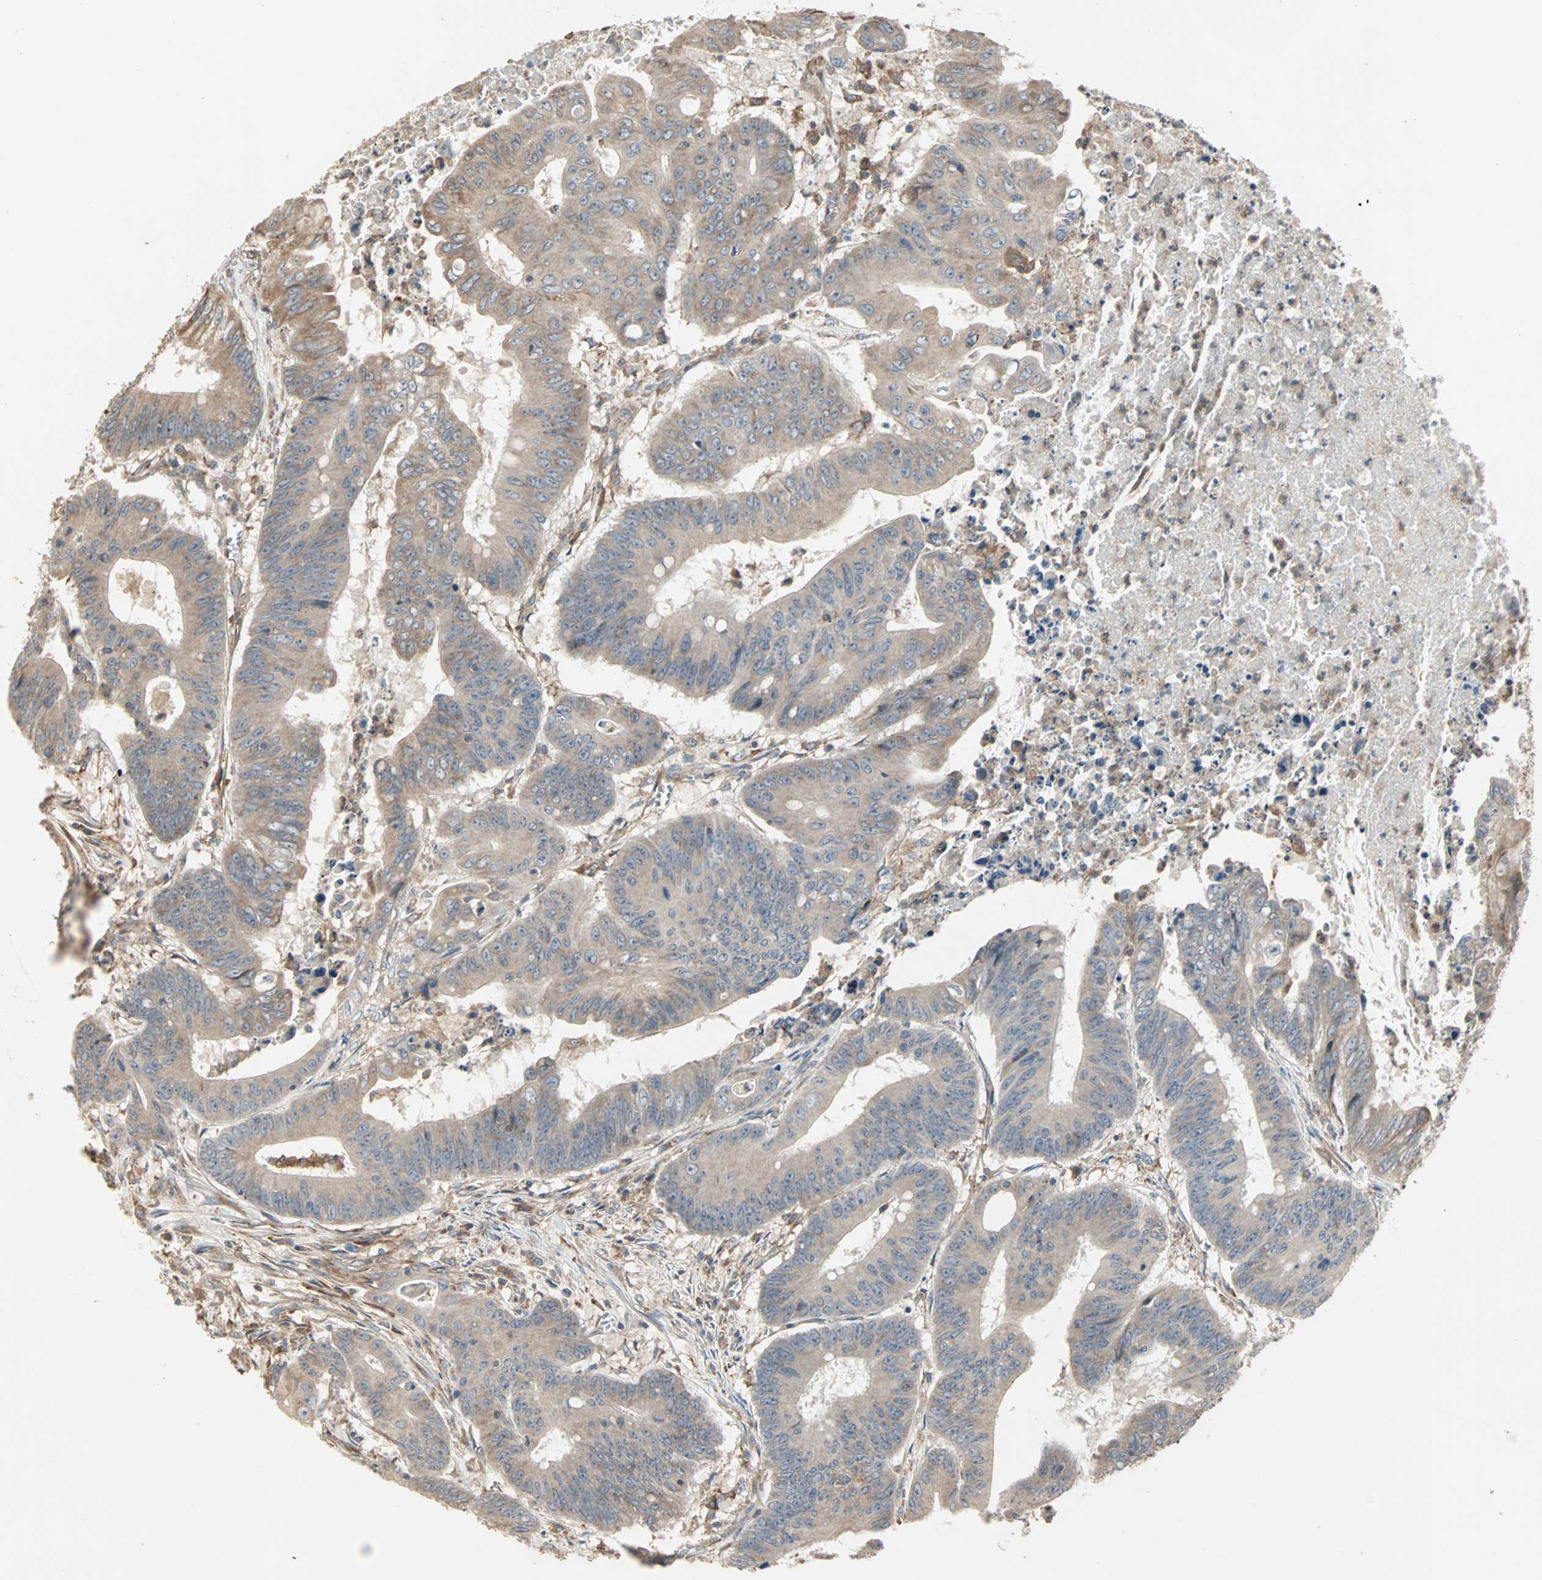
{"staining": {"intensity": "weak", "quantity": ">75%", "location": "cytoplasmic/membranous"}, "tissue": "colorectal cancer", "cell_type": "Tumor cells", "image_type": "cancer", "snomed": [{"axis": "morphology", "description": "Adenocarcinoma, NOS"}, {"axis": "topography", "description": "Colon"}], "caption": "Immunohistochemistry micrograph of neoplastic tissue: human adenocarcinoma (colorectal) stained using immunohistochemistry (IHC) reveals low levels of weak protein expression localized specifically in the cytoplasmic/membranous of tumor cells, appearing as a cytoplasmic/membranous brown color.", "gene": "GNAI2", "patient": {"sex": "male", "age": 45}}